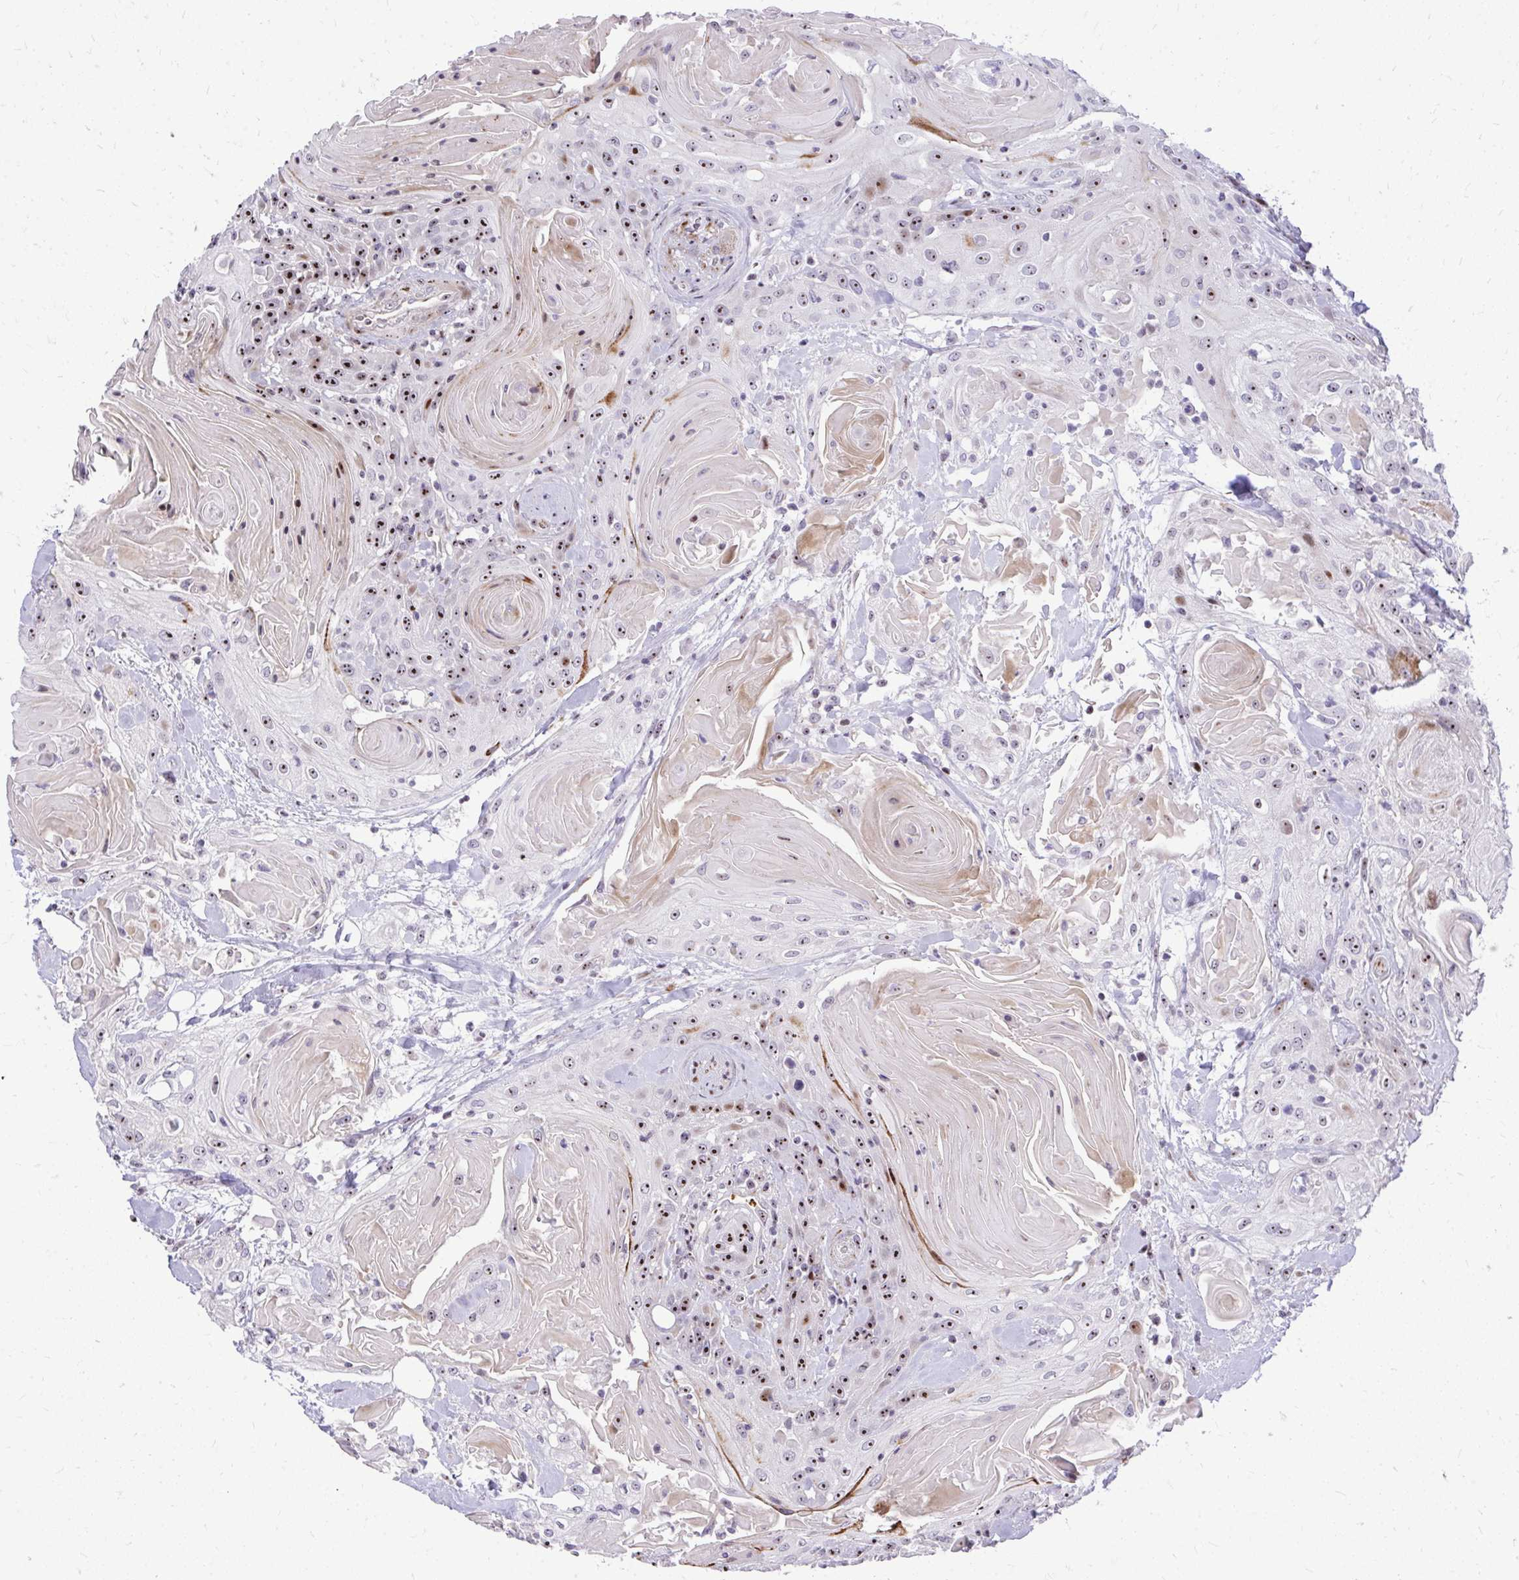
{"staining": {"intensity": "strong", "quantity": ">75%", "location": "nuclear"}, "tissue": "head and neck cancer", "cell_type": "Tumor cells", "image_type": "cancer", "snomed": [{"axis": "morphology", "description": "Squamous cell carcinoma, NOS"}, {"axis": "topography", "description": "Head-Neck"}], "caption": "There is high levels of strong nuclear expression in tumor cells of head and neck cancer, as demonstrated by immunohistochemical staining (brown color).", "gene": "DLX4", "patient": {"sex": "female", "age": 84}}